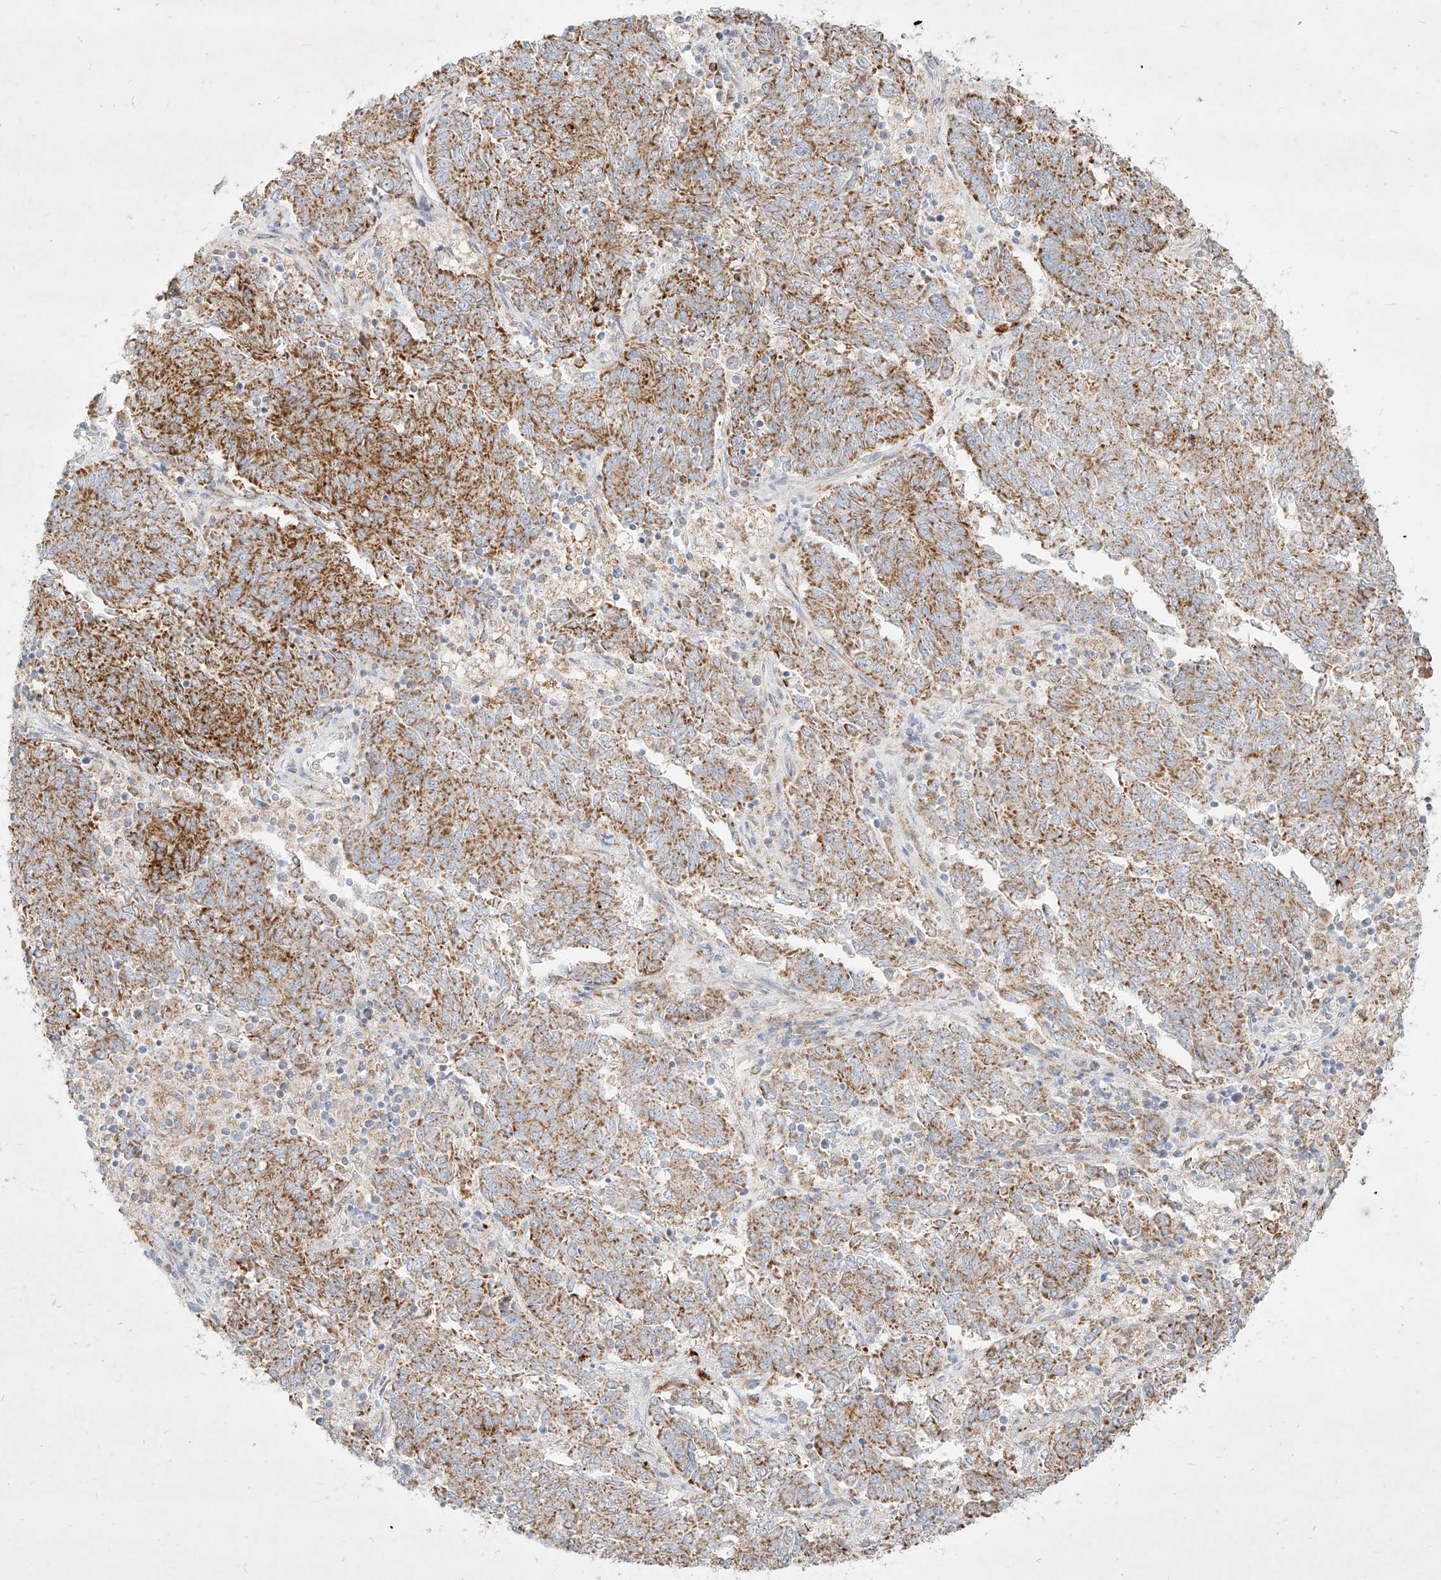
{"staining": {"intensity": "moderate", "quantity": ">75%", "location": "cytoplasmic/membranous"}, "tissue": "endometrial cancer", "cell_type": "Tumor cells", "image_type": "cancer", "snomed": [{"axis": "morphology", "description": "Adenocarcinoma, NOS"}, {"axis": "topography", "description": "Endometrium"}], "caption": "A brown stain labels moderate cytoplasmic/membranous expression of a protein in human endometrial cancer tumor cells.", "gene": "MTX2", "patient": {"sex": "female", "age": 80}}